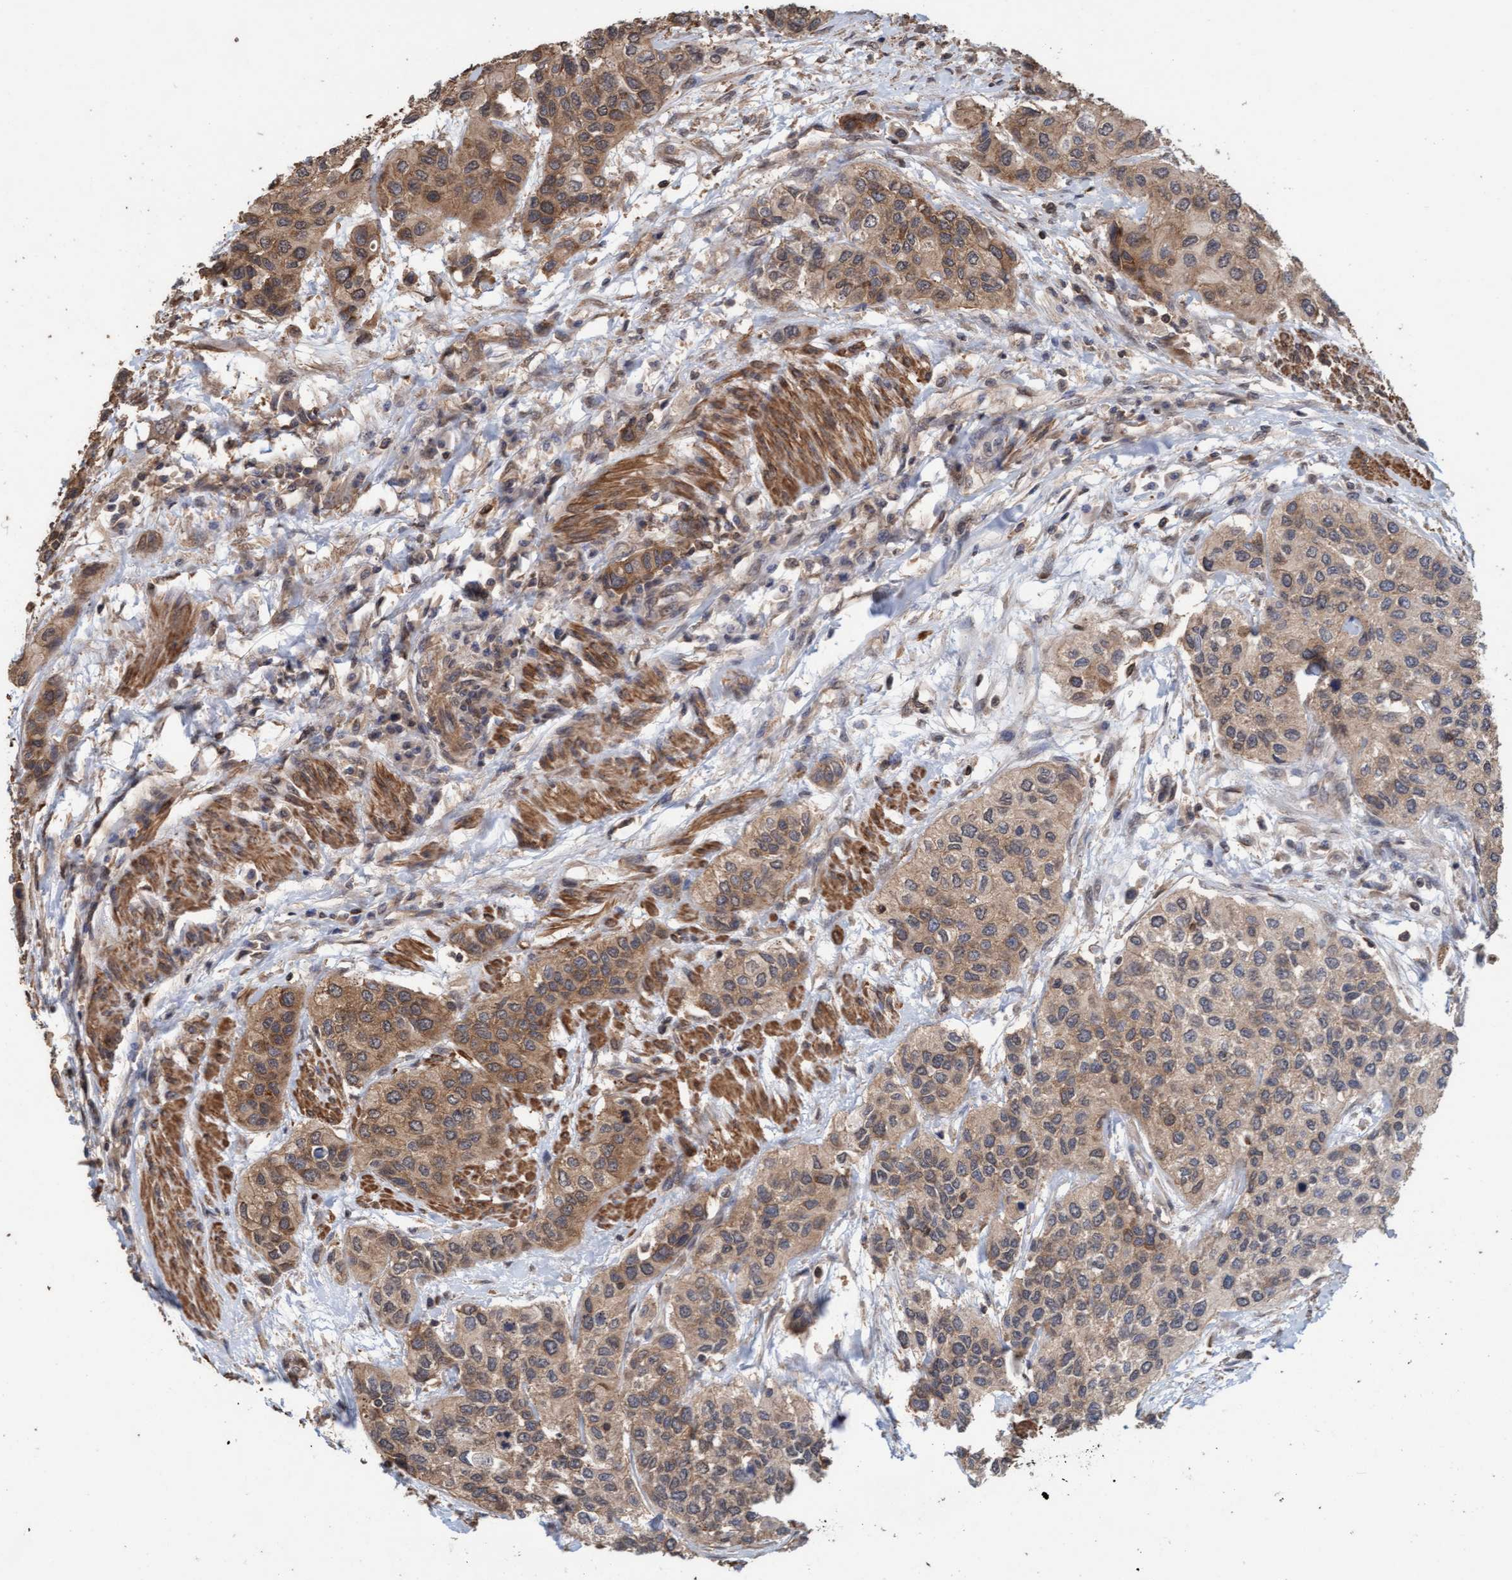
{"staining": {"intensity": "weak", "quantity": ">75%", "location": "cytoplasmic/membranous"}, "tissue": "urothelial cancer", "cell_type": "Tumor cells", "image_type": "cancer", "snomed": [{"axis": "morphology", "description": "Urothelial carcinoma, High grade"}, {"axis": "topography", "description": "Urinary bladder"}], "caption": "Urothelial carcinoma (high-grade) tissue demonstrates weak cytoplasmic/membranous expression in approximately >75% of tumor cells, visualized by immunohistochemistry.", "gene": "FXR2", "patient": {"sex": "female", "age": 56}}